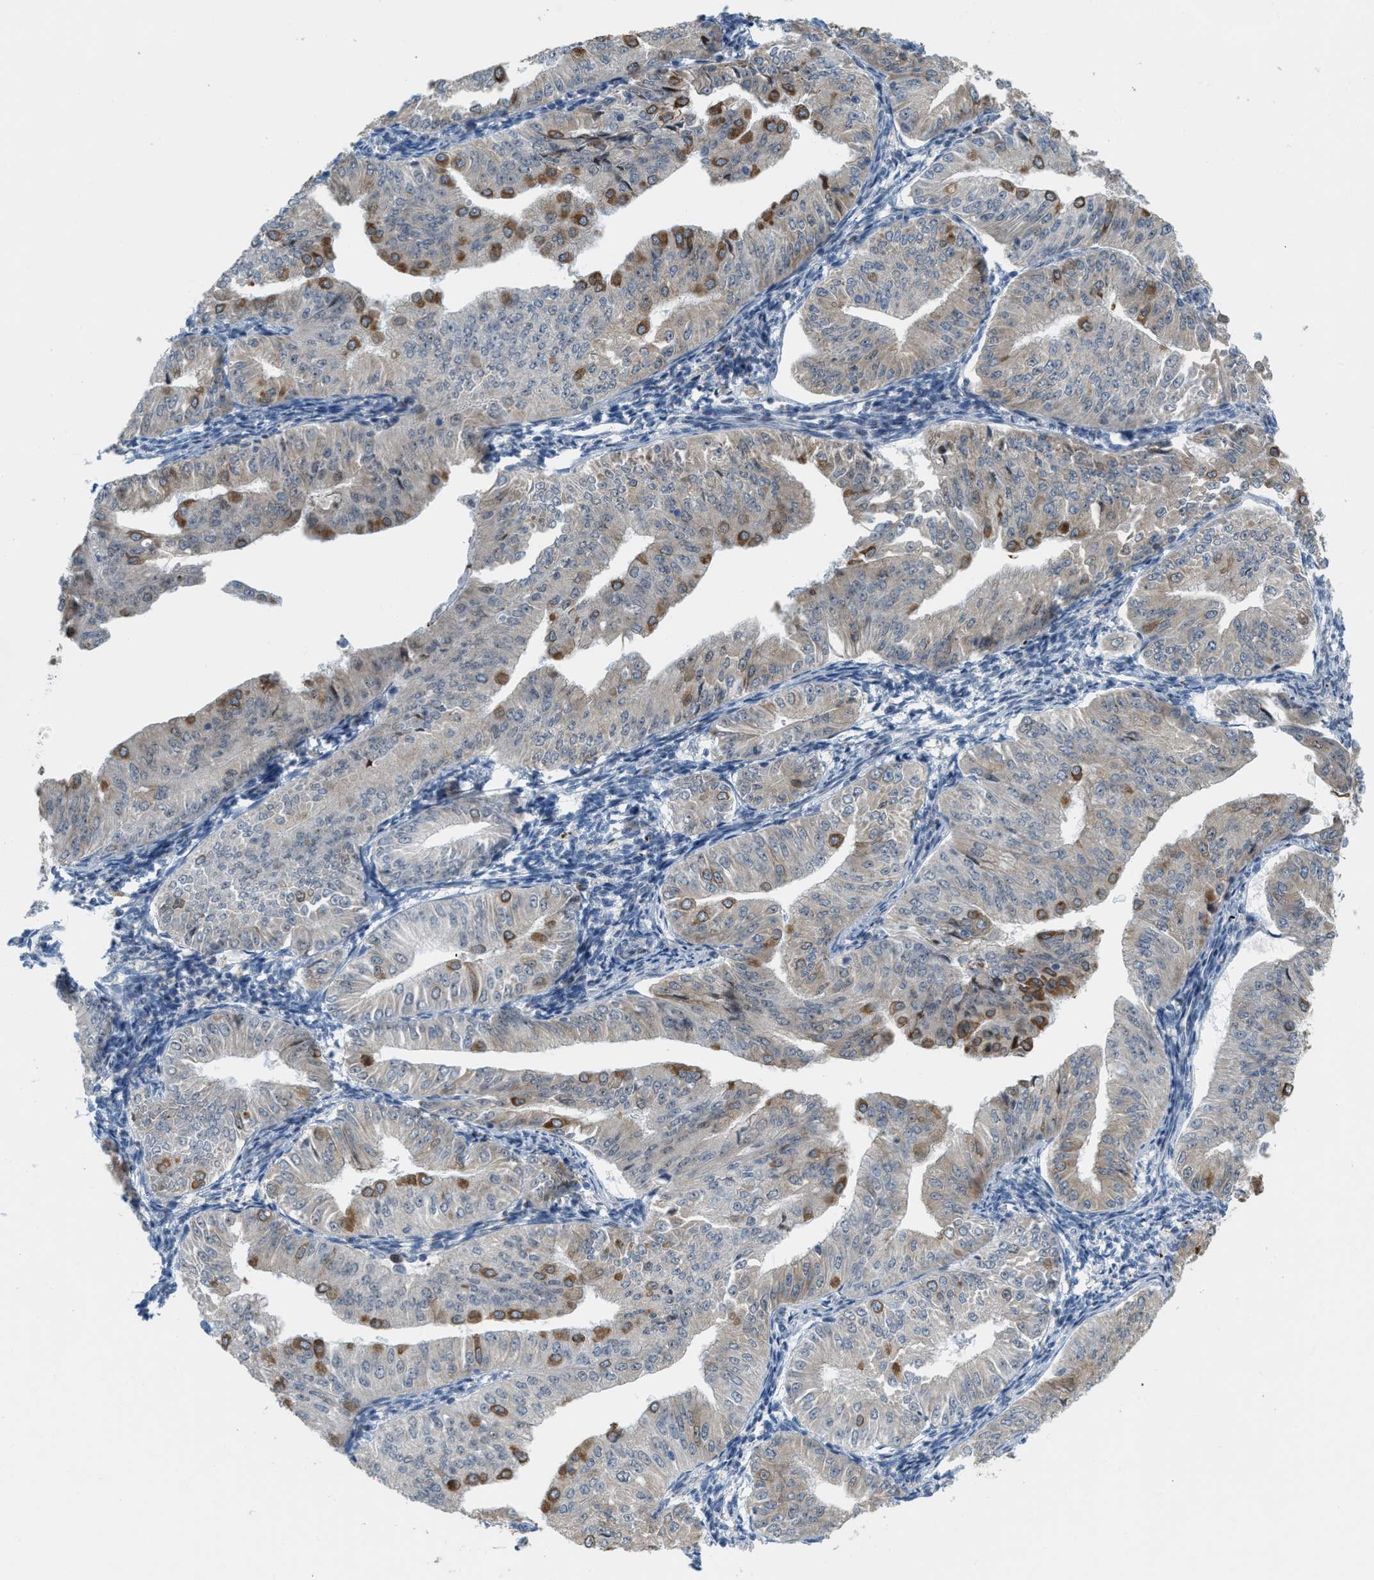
{"staining": {"intensity": "moderate", "quantity": "<25%", "location": "cytoplasmic/membranous"}, "tissue": "endometrial cancer", "cell_type": "Tumor cells", "image_type": "cancer", "snomed": [{"axis": "morphology", "description": "Normal tissue, NOS"}, {"axis": "morphology", "description": "Adenocarcinoma, NOS"}, {"axis": "topography", "description": "Endometrium"}], "caption": "Endometrial cancer tissue displays moderate cytoplasmic/membranous expression in approximately <25% of tumor cells", "gene": "DIPK1A", "patient": {"sex": "female", "age": 53}}